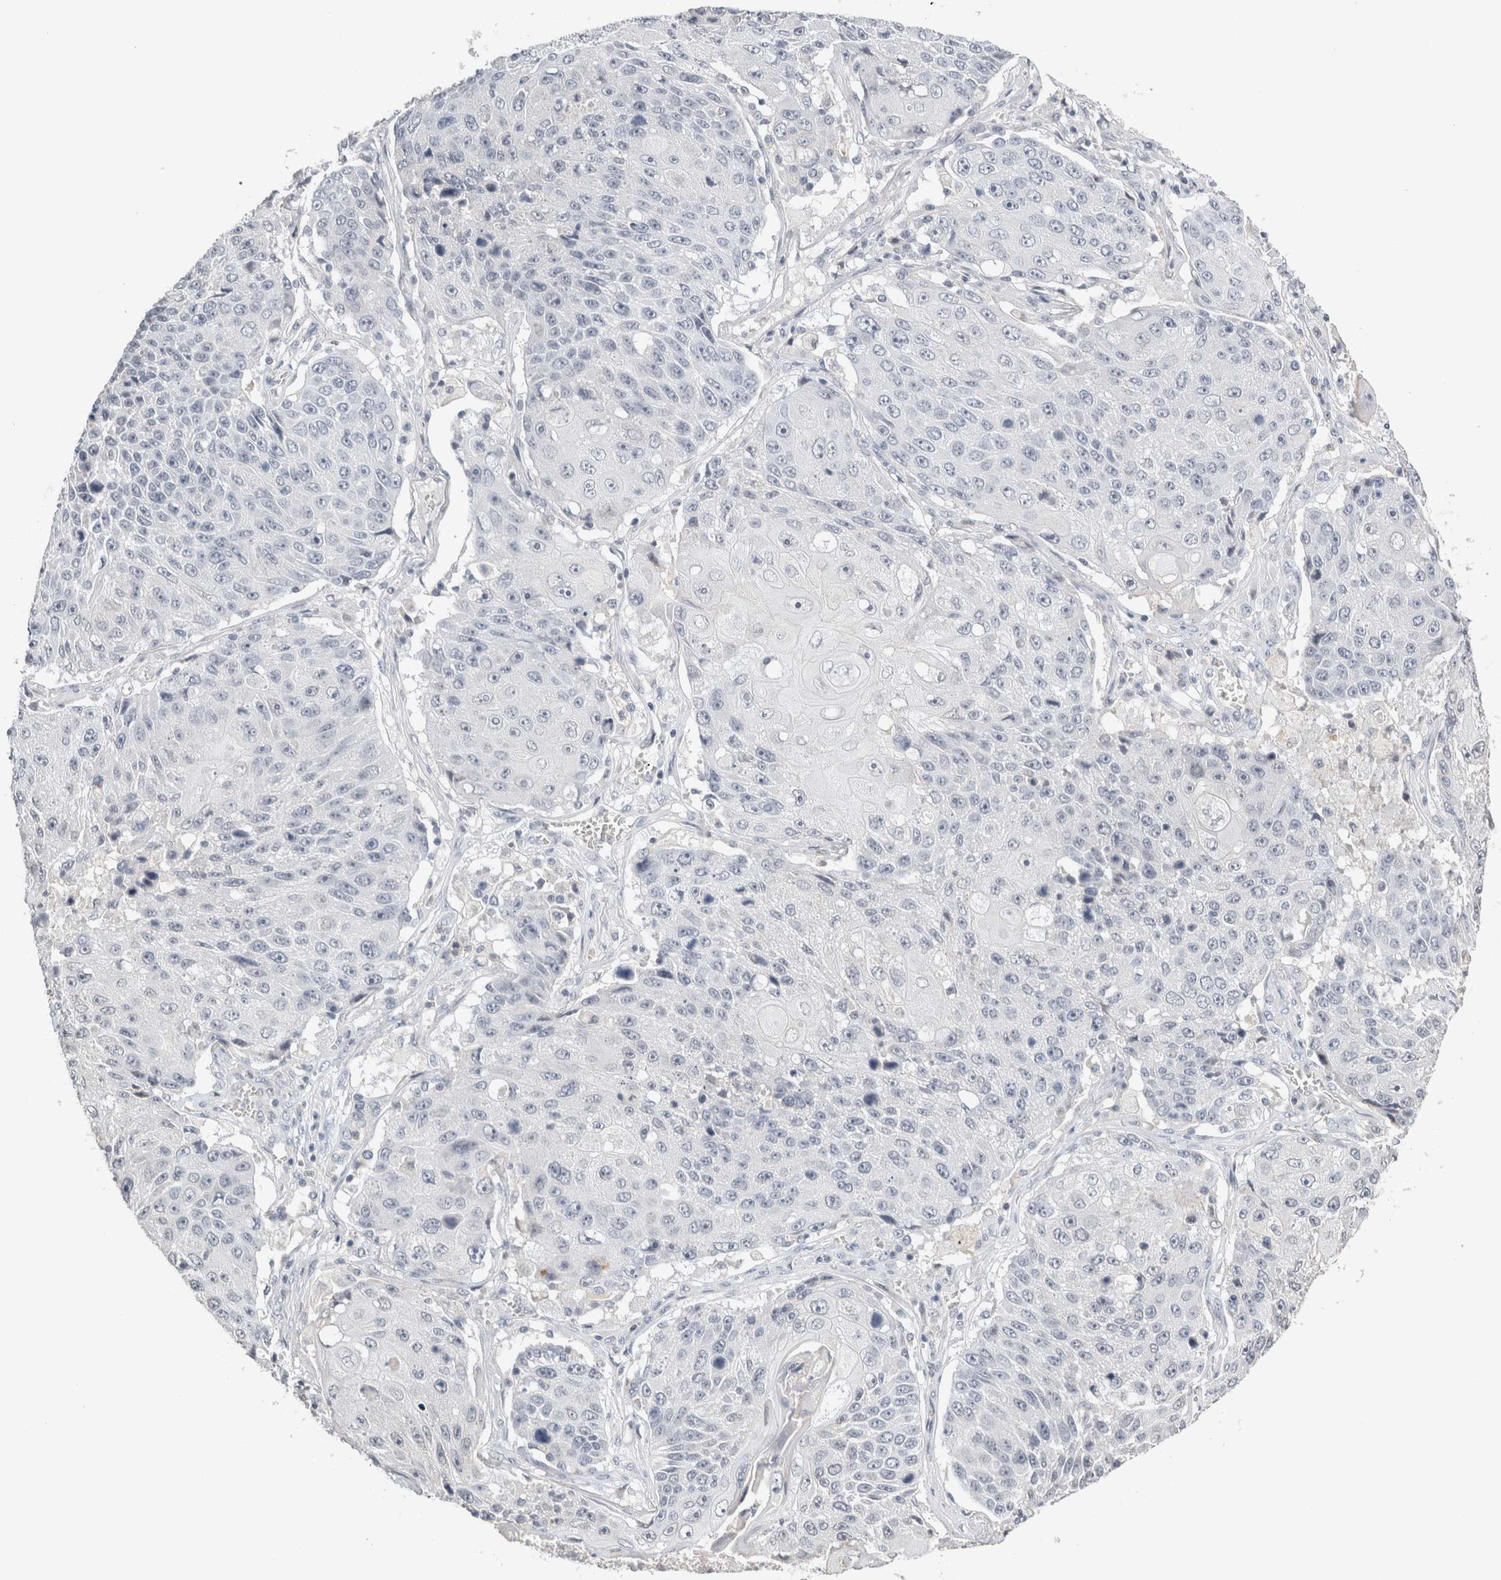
{"staining": {"intensity": "negative", "quantity": "none", "location": "none"}, "tissue": "lung cancer", "cell_type": "Tumor cells", "image_type": "cancer", "snomed": [{"axis": "morphology", "description": "Squamous cell carcinoma, NOS"}, {"axis": "topography", "description": "Lung"}], "caption": "High power microscopy histopathology image of an immunohistochemistry (IHC) histopathology image of lung cancer, revealing no significant staining in tumor cells.", "gene": "CRAT", "patient": {"sex": "male", "age": 61}}